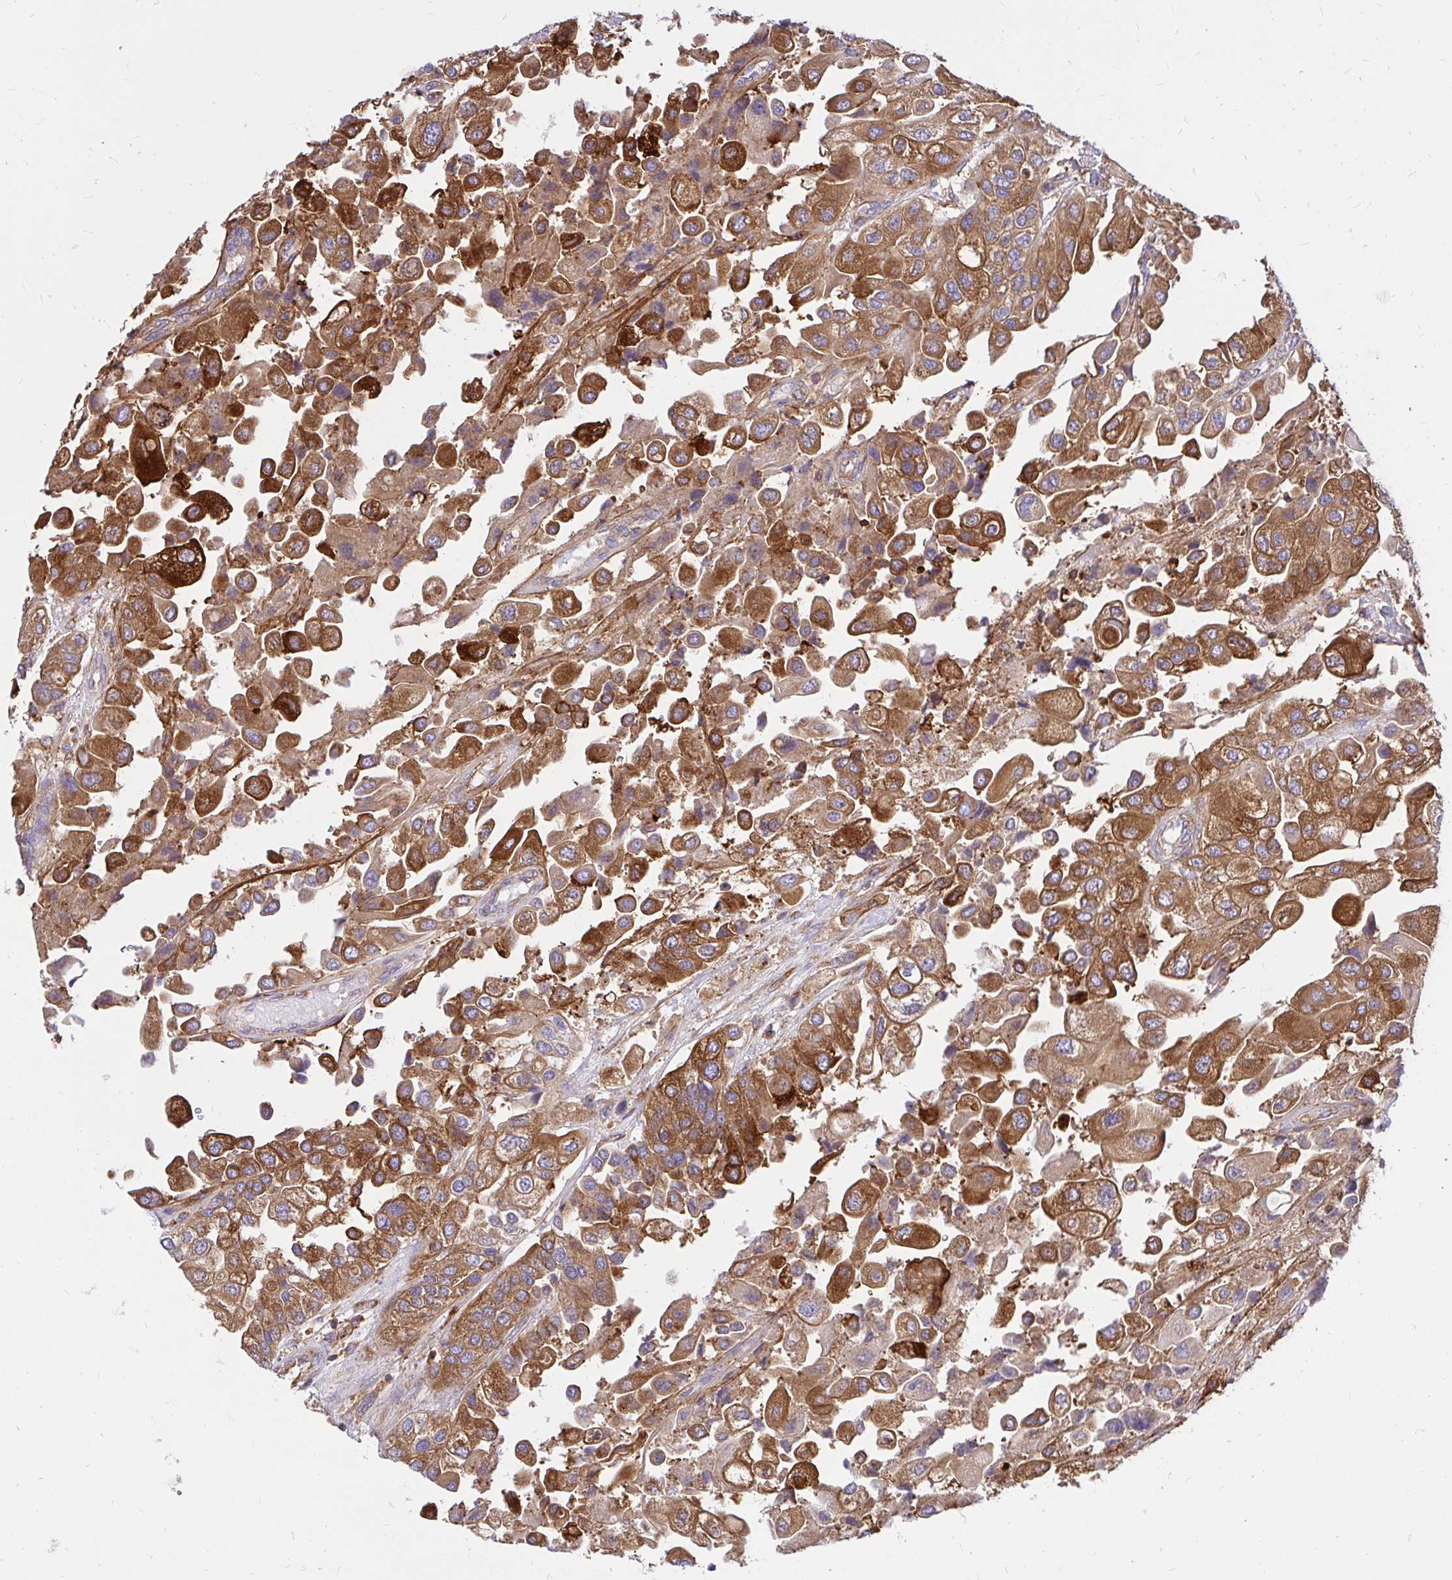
{"staining": {"intensity": "strong", "quantity": ">75%", "location": "cytoplasmic/membranous"}, "tissue": "urothelial cancer", "cell_type": "Tumor cells", "image_type": "cancer", "snomed": [{"axis": "morphology", "description": "Urothelial carcinoma, High grade"}, {"axis": "topography", "description": "Urinary bladder"}], "caption": "Human urothelial cancer stained with a brown dye shows strong cytoplasmic/membranous positive positivity in approximately >75% of tumor cells.", "gene": "ABCB10", "patient": {"sex": "female", "age": 64}}